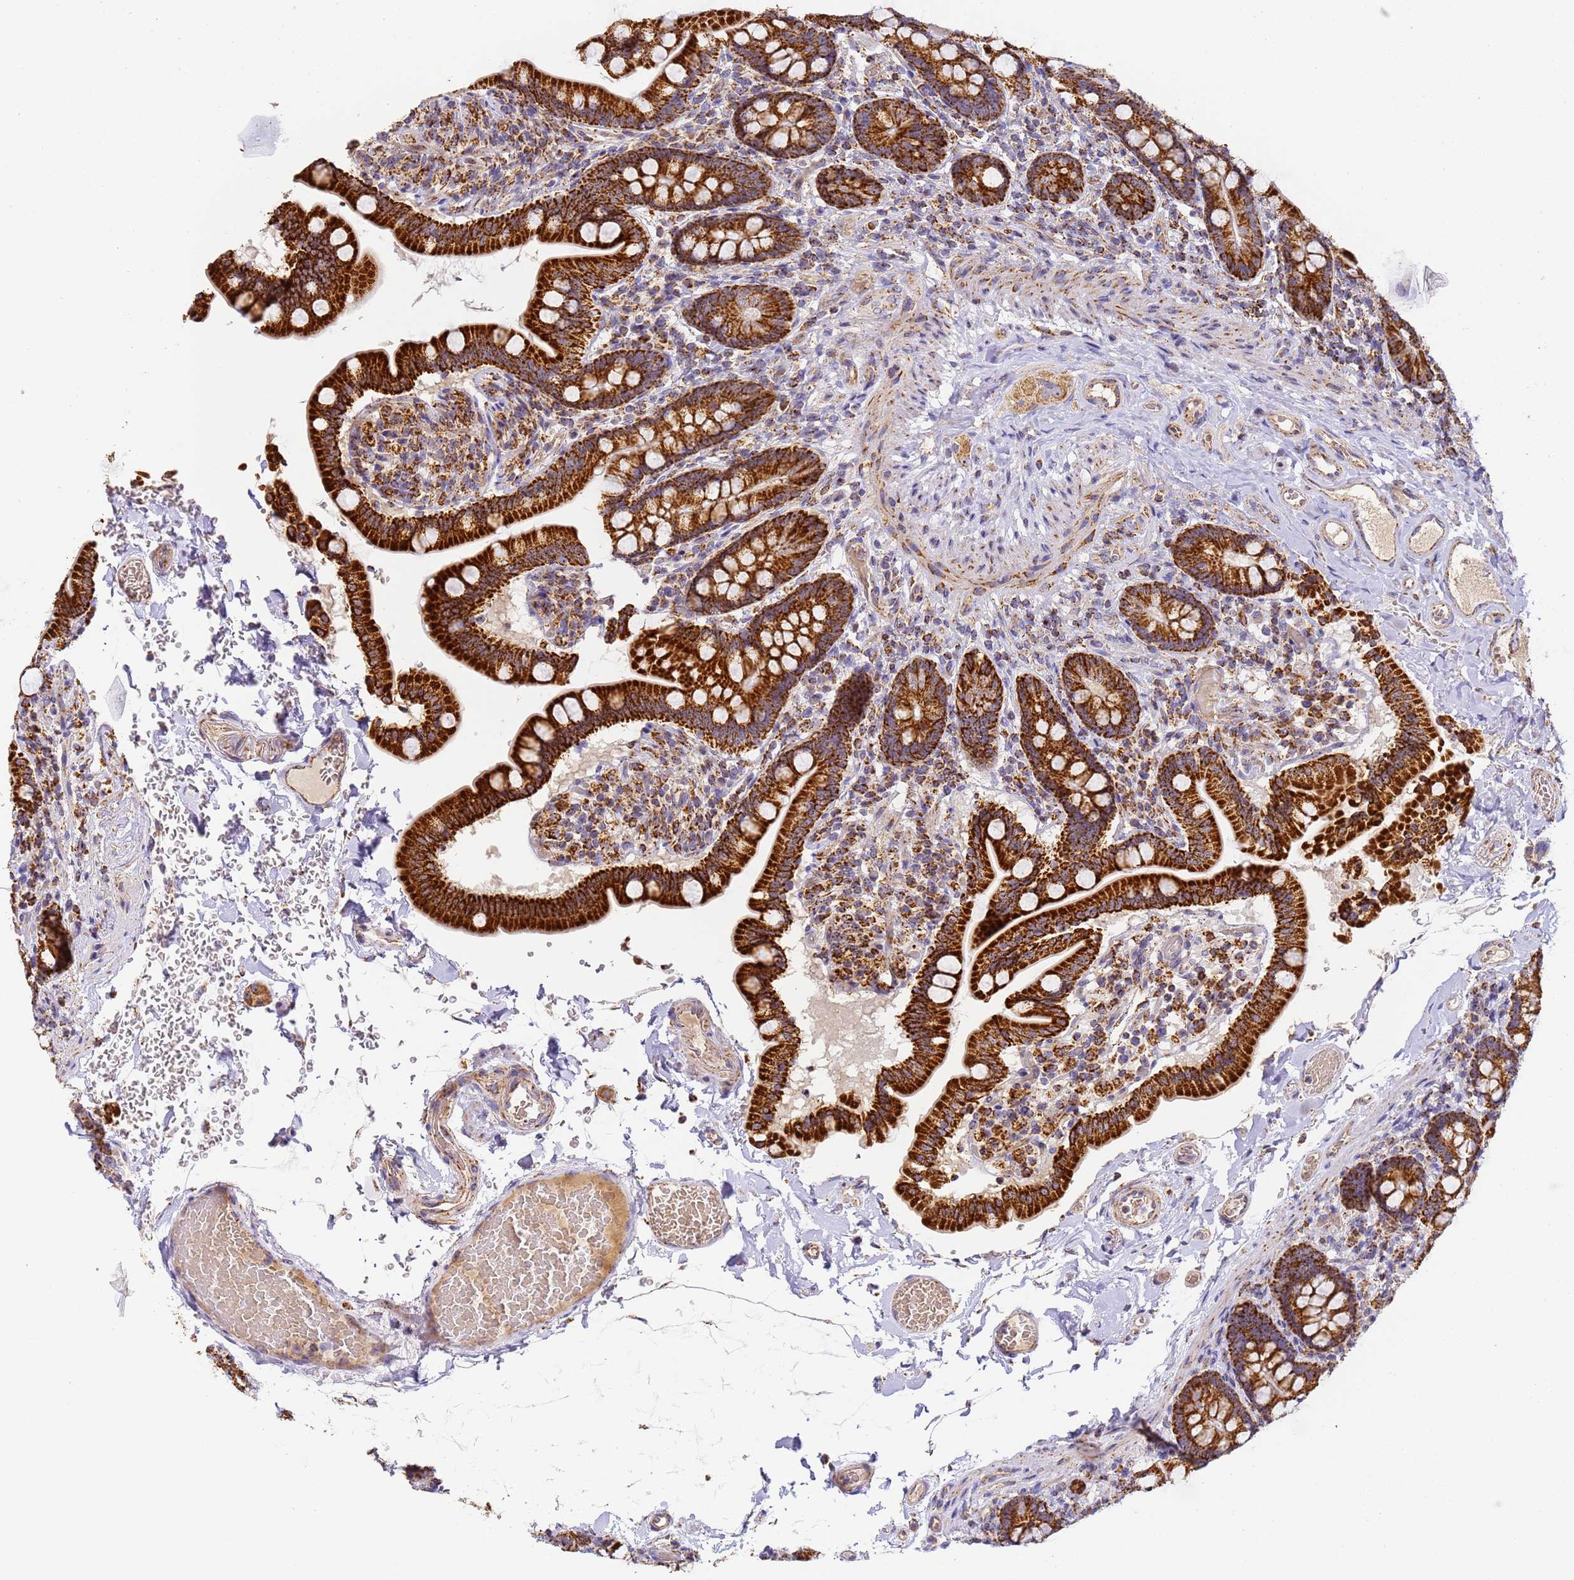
{"staining": {"intensity": "strong", "quantity": ">75%", "location": "cytoplasmic/membranous"}, "tissue": "small intestine", "cell_type": "Glandular cells", "image_type": "normal", "snomed": [{"axis": "morphology", "description": "Normal tissue, NOS"}, {"axis": "topography", "description": "Small intestine"}], "caption": "High-magnification brightfield microscopy of normal small intestine stained with DAB (brown) and counterstained with hematoxylin (blue). glandular cells exhibit strong cytoplasmic/membranous positivity is seen in approximately>75% of cells. (Stains: DAB in brown, nuclei in blue, Microscopy: brightfield microscopy at high magnification).", "gene": "FRG2B", "patient": {"sex": "female", "age": 64}}